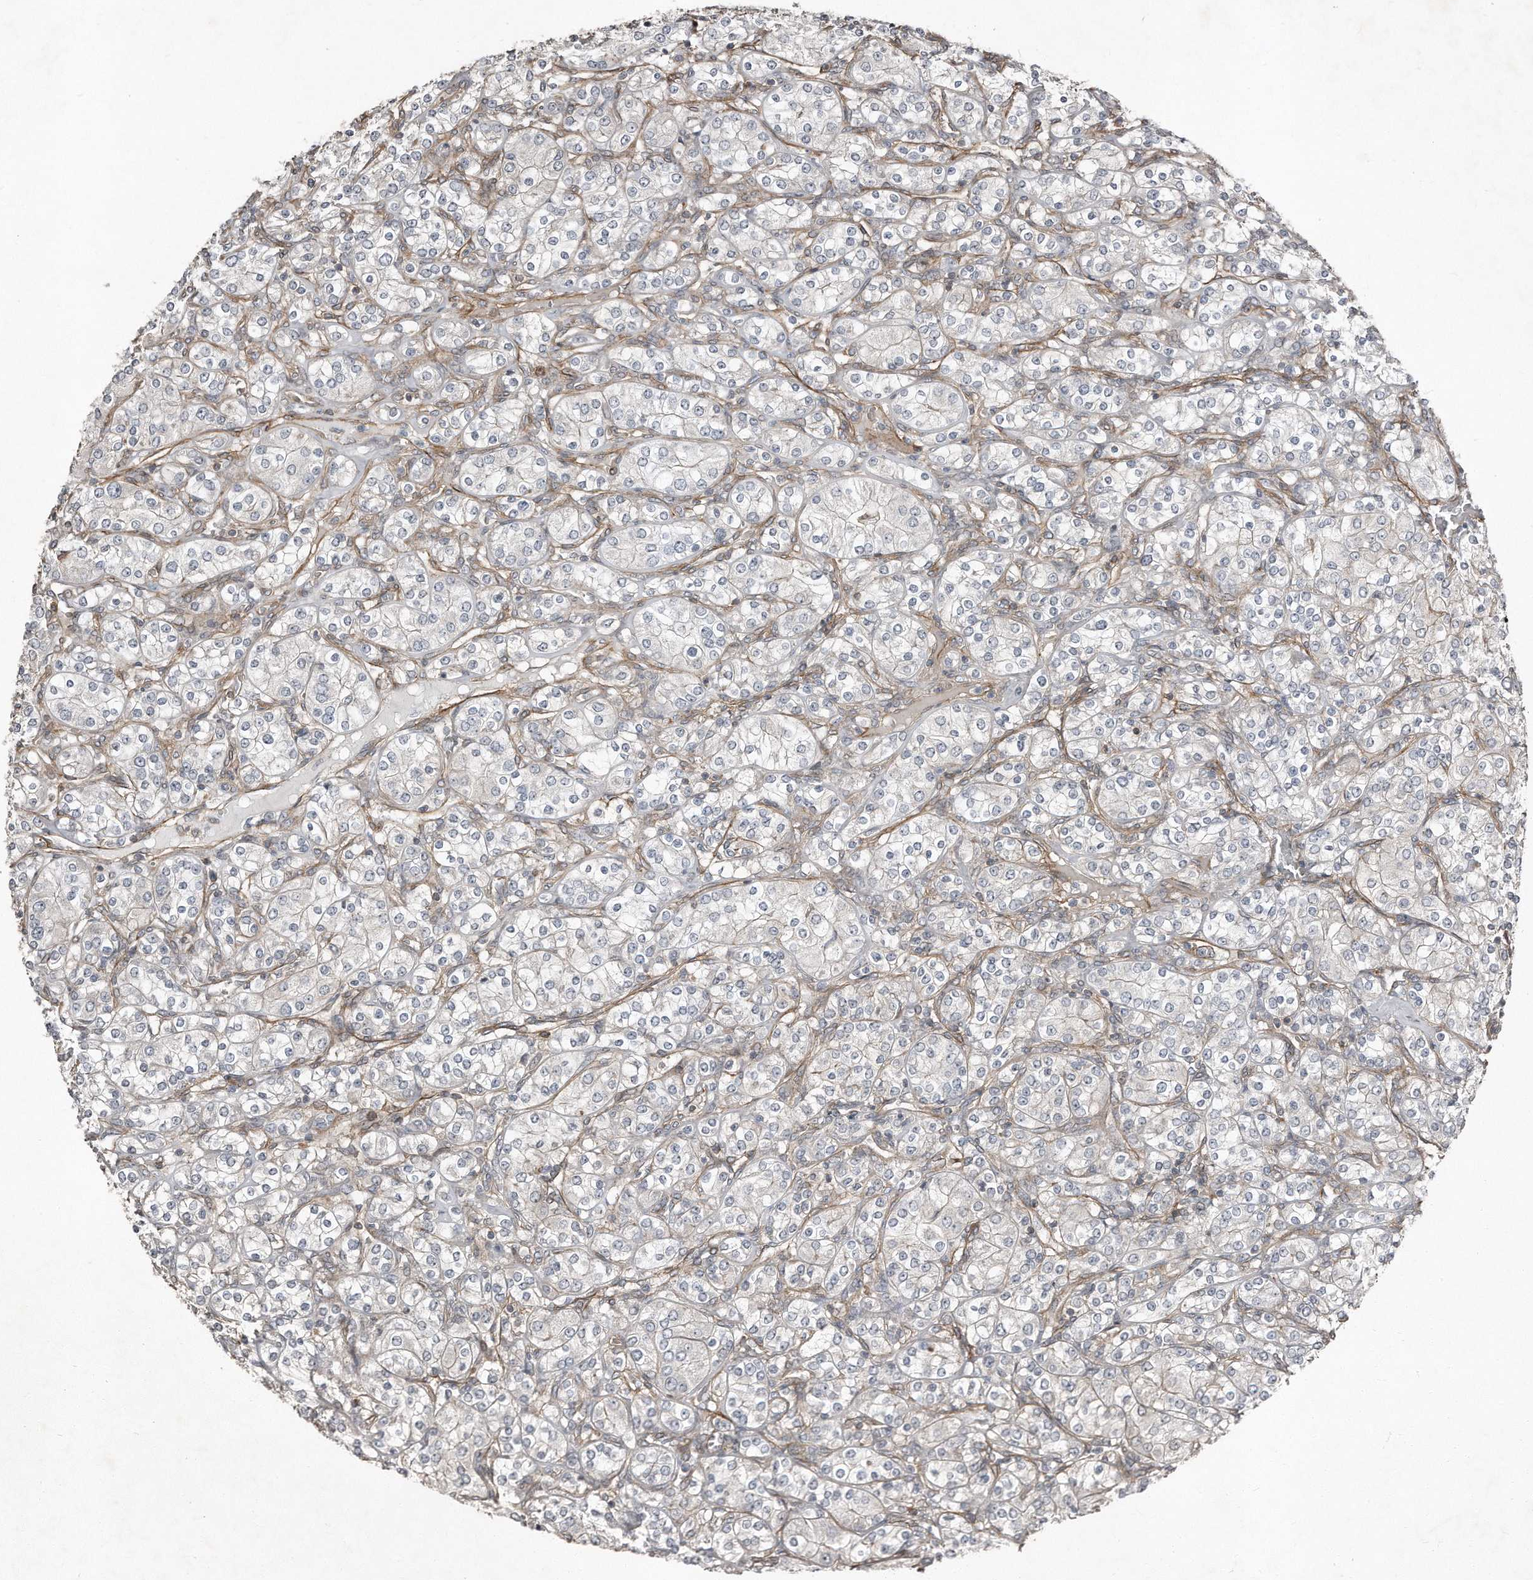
{"staining": {"intensity": "negative", "quantity": "none", "location": "none"}, "tissue": "renal cancer", "cell_type": "Tumor cells", "image_type": "cancer", "snomed": [{"axis": "morphology", "description": "Adenocarcinoma, NOS"}, {"axis": "topography", "description": "Kidney"}], "caption": "Renal cancer (adenocarcinoma) stained for a protein using immunohistochemistry (IHC) displays no staining tumor cells.", "gene": "SNAP47", "patient": {"sex": "male", "age": 77}}